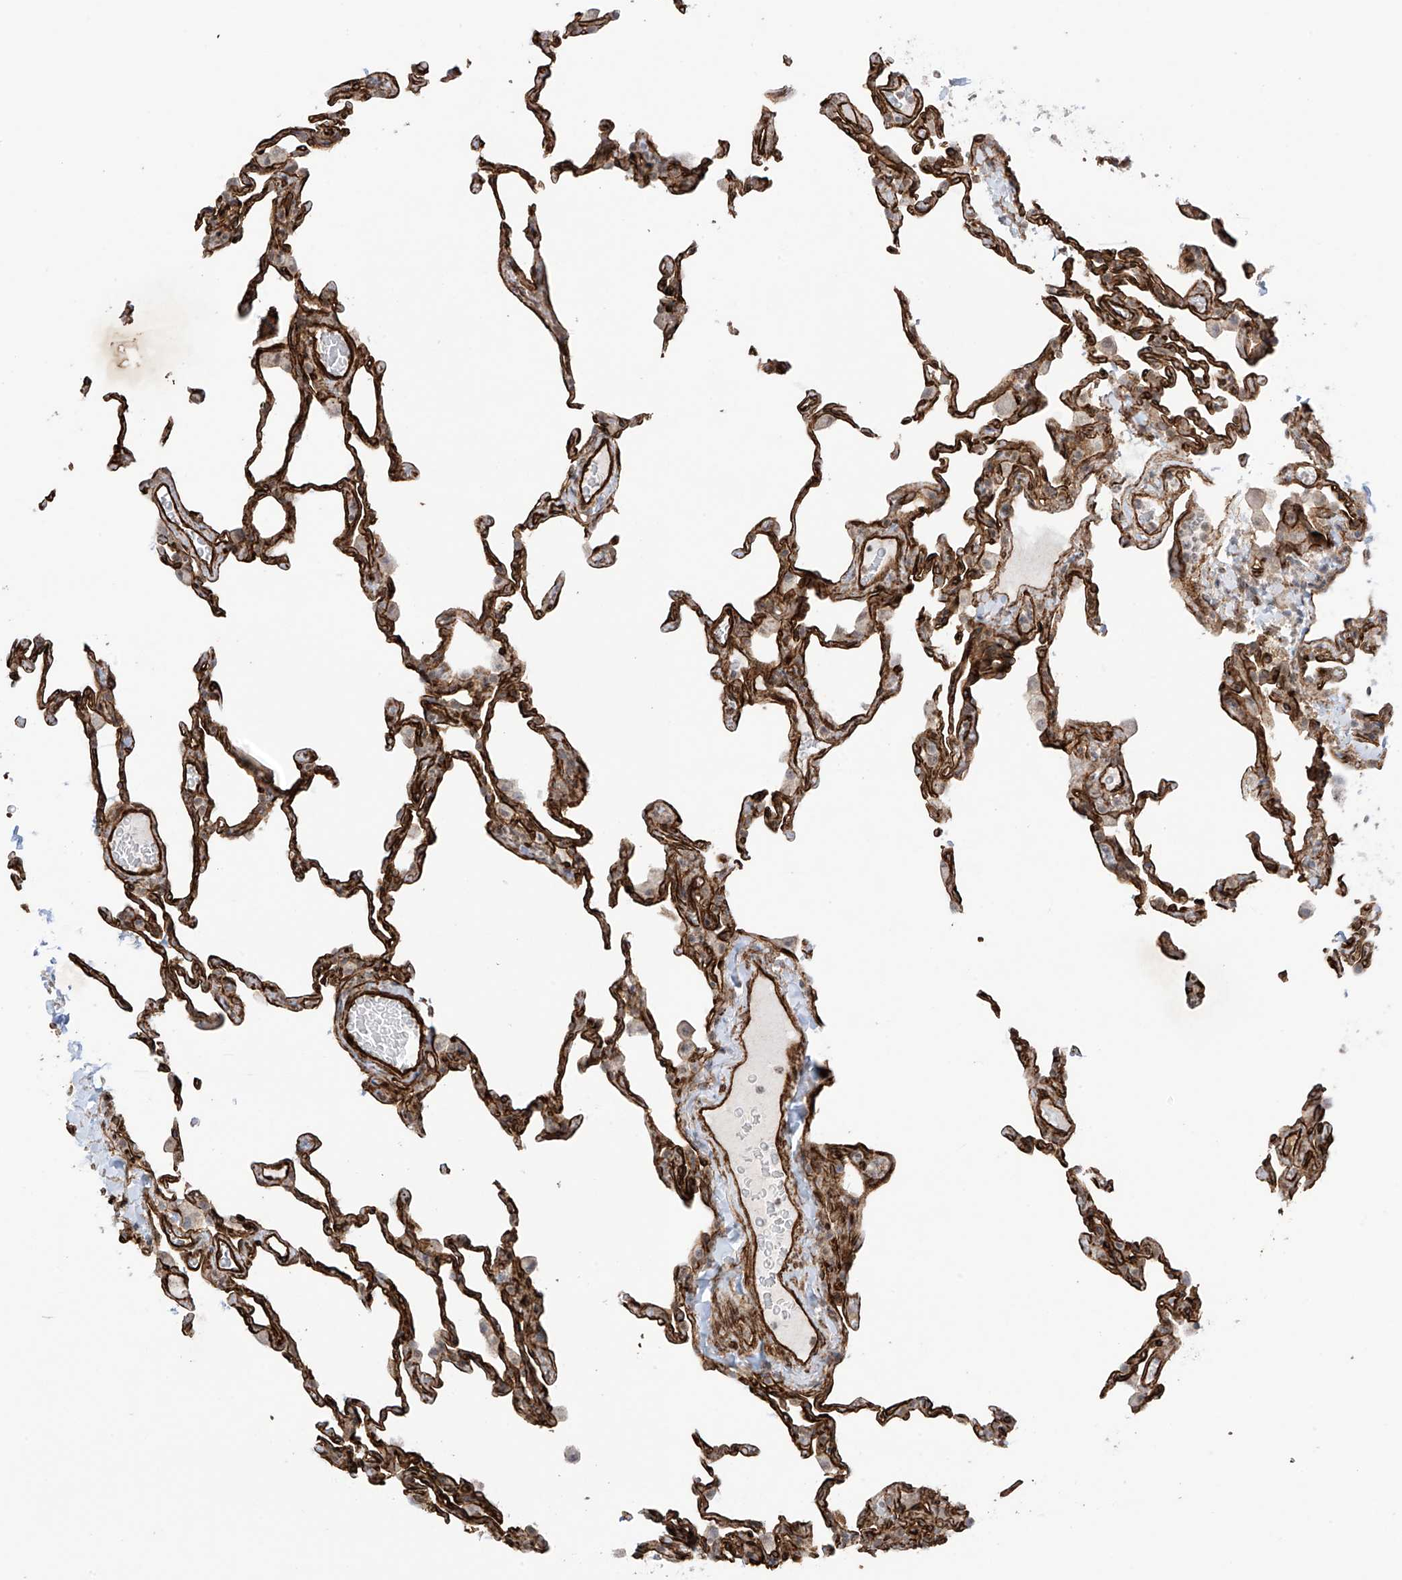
{"staining": {"intensity": "strong", "quantity": "25%-75%", "location": "cytoplasmic/membranous"}, "tissue": "lung", "cell_type": "Alveolar cells", "image_type": "normal", "snomed": [{"axis": "morphology", "description": "Normal tissue, NOS"}, {"axis": "topography", "description": "Lung"}], "caption": "IHC (DAB (3,3'-diaminobenzidine)) staining of unremarkable human lung exhibits strong cytoplasmic/membranous protein positivity in about 25%-75% of alveolar cells. (IHC, brightfield microscopy, high magnification).", "gene": "TTLL5", "patient": {"sex": "male", "age": 20}}